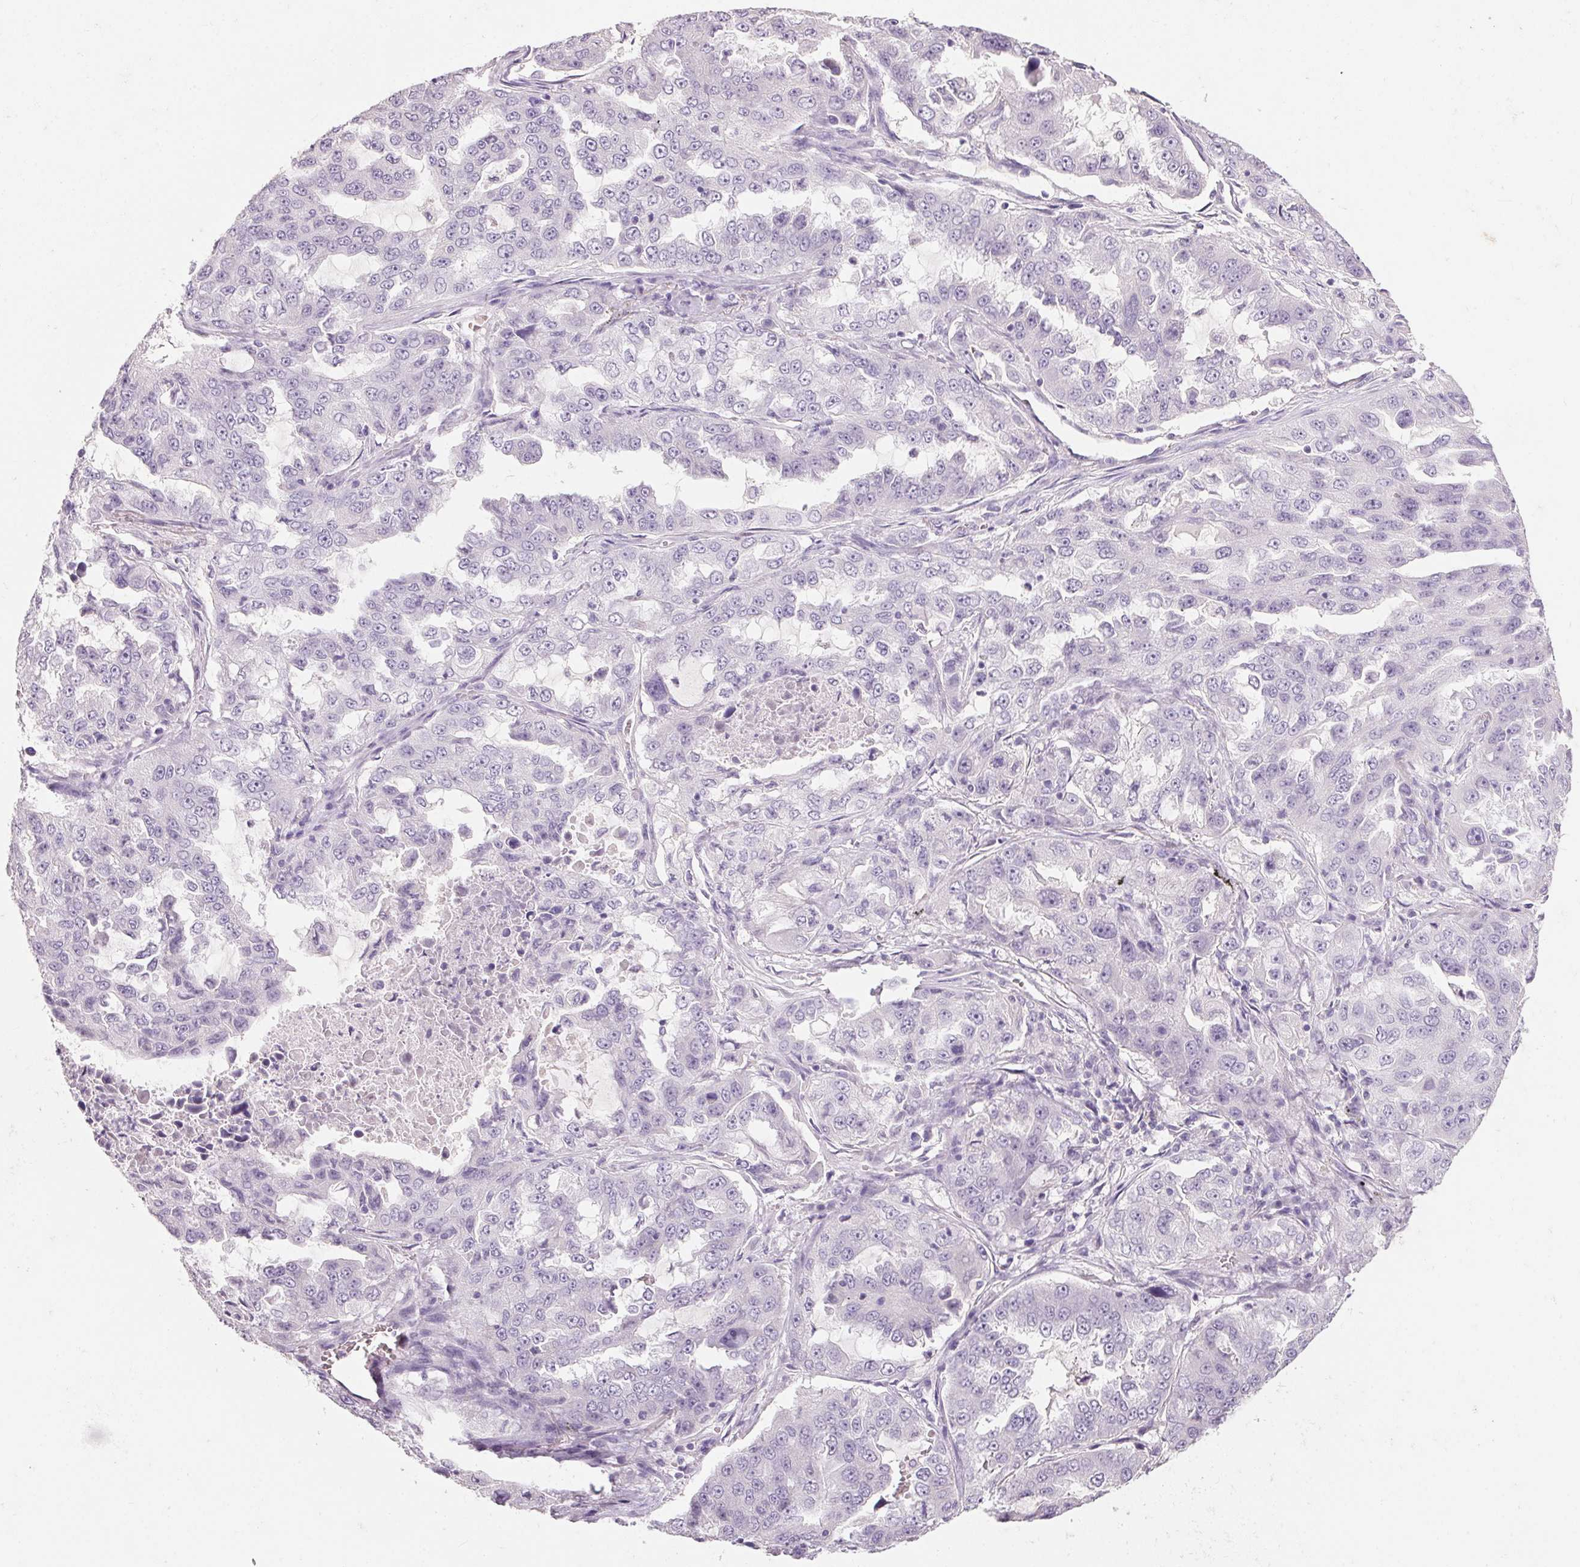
{"staining": {"intensity": "negative", "quantity": "none", "location": "none"}, "tissue": "lung cancer", "cell_type": "Tumor cells", "image_type": "cancer", "snomed": [{"axis": "morphology", "description": "Adenocarcinoma, NOS"}, {"axis": "topography", "description": "Lung"}], "caption": "Immunohistochemistry (IHC) histopathology image of neoplastic tissue: human lung adenocarcinoma stained with DAB (3,3'-diaminobenzidine) displays no significant protein positivity in tumor cells. (Brightfield microscopy of DAB (3,3'-diaminobenzidine) immunohistochemistry (IHC) at high magnification).", "gene": "HSD17B1", "patient": {"sex": "female", "age": 61}}